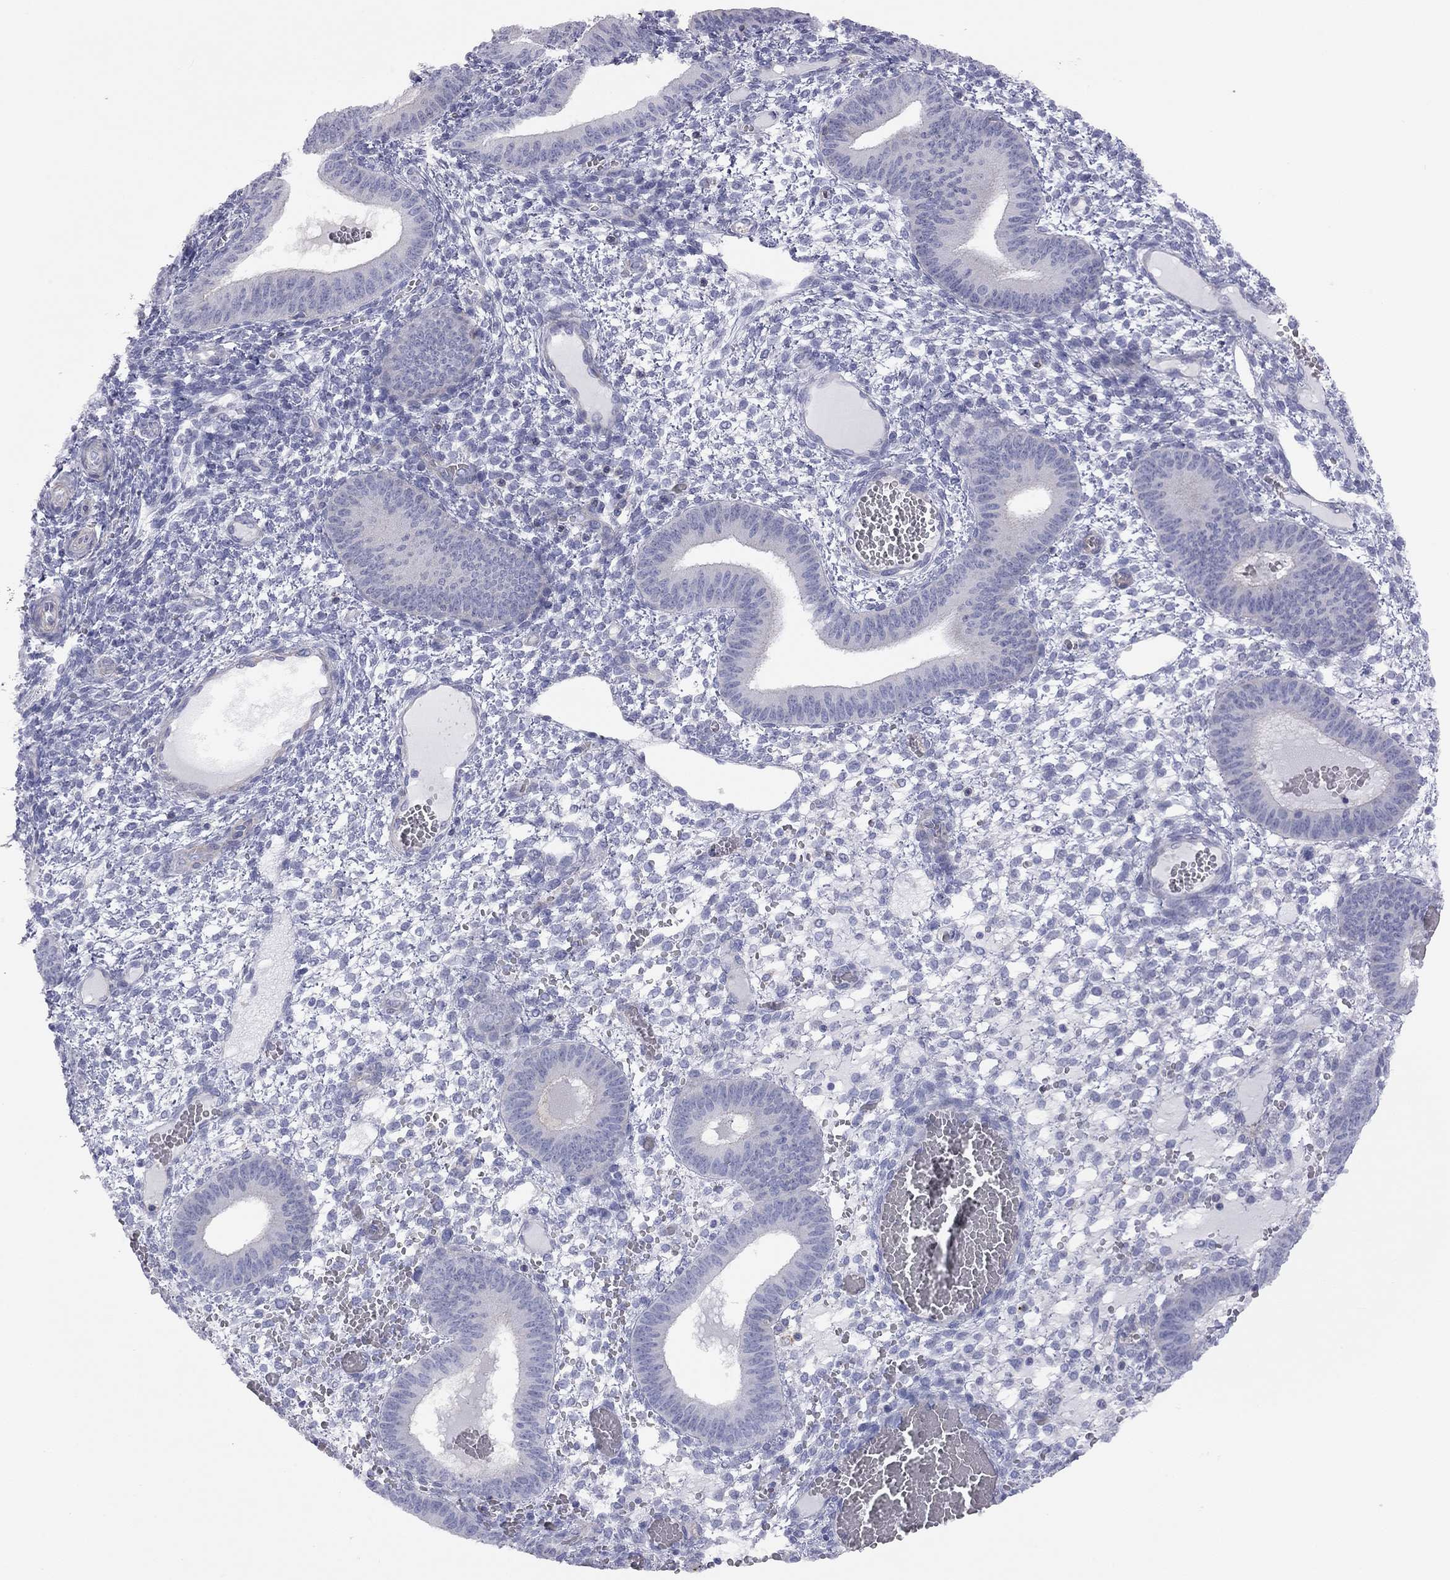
{"staining": {"intensity": "negative", "quantity": "none", "location": "none"}, "tissue": "endometrium", "cell_type": "Cells in endometrial stroma", "image_type": "normal", "snomed": [{"axis": "morphology", "description": "Normal tissue, NOS"}, {"axis": "topography", "description": "Endometrium"}], "caption": "Cells in endometrial stroma show no significant protein positivity in unremarkable endometrium. (Immunohistochemistry, brightfield microscopy, high magnification).", "gene": "ADCYAP1", "patient": {"sex": "female", "age": 42}}